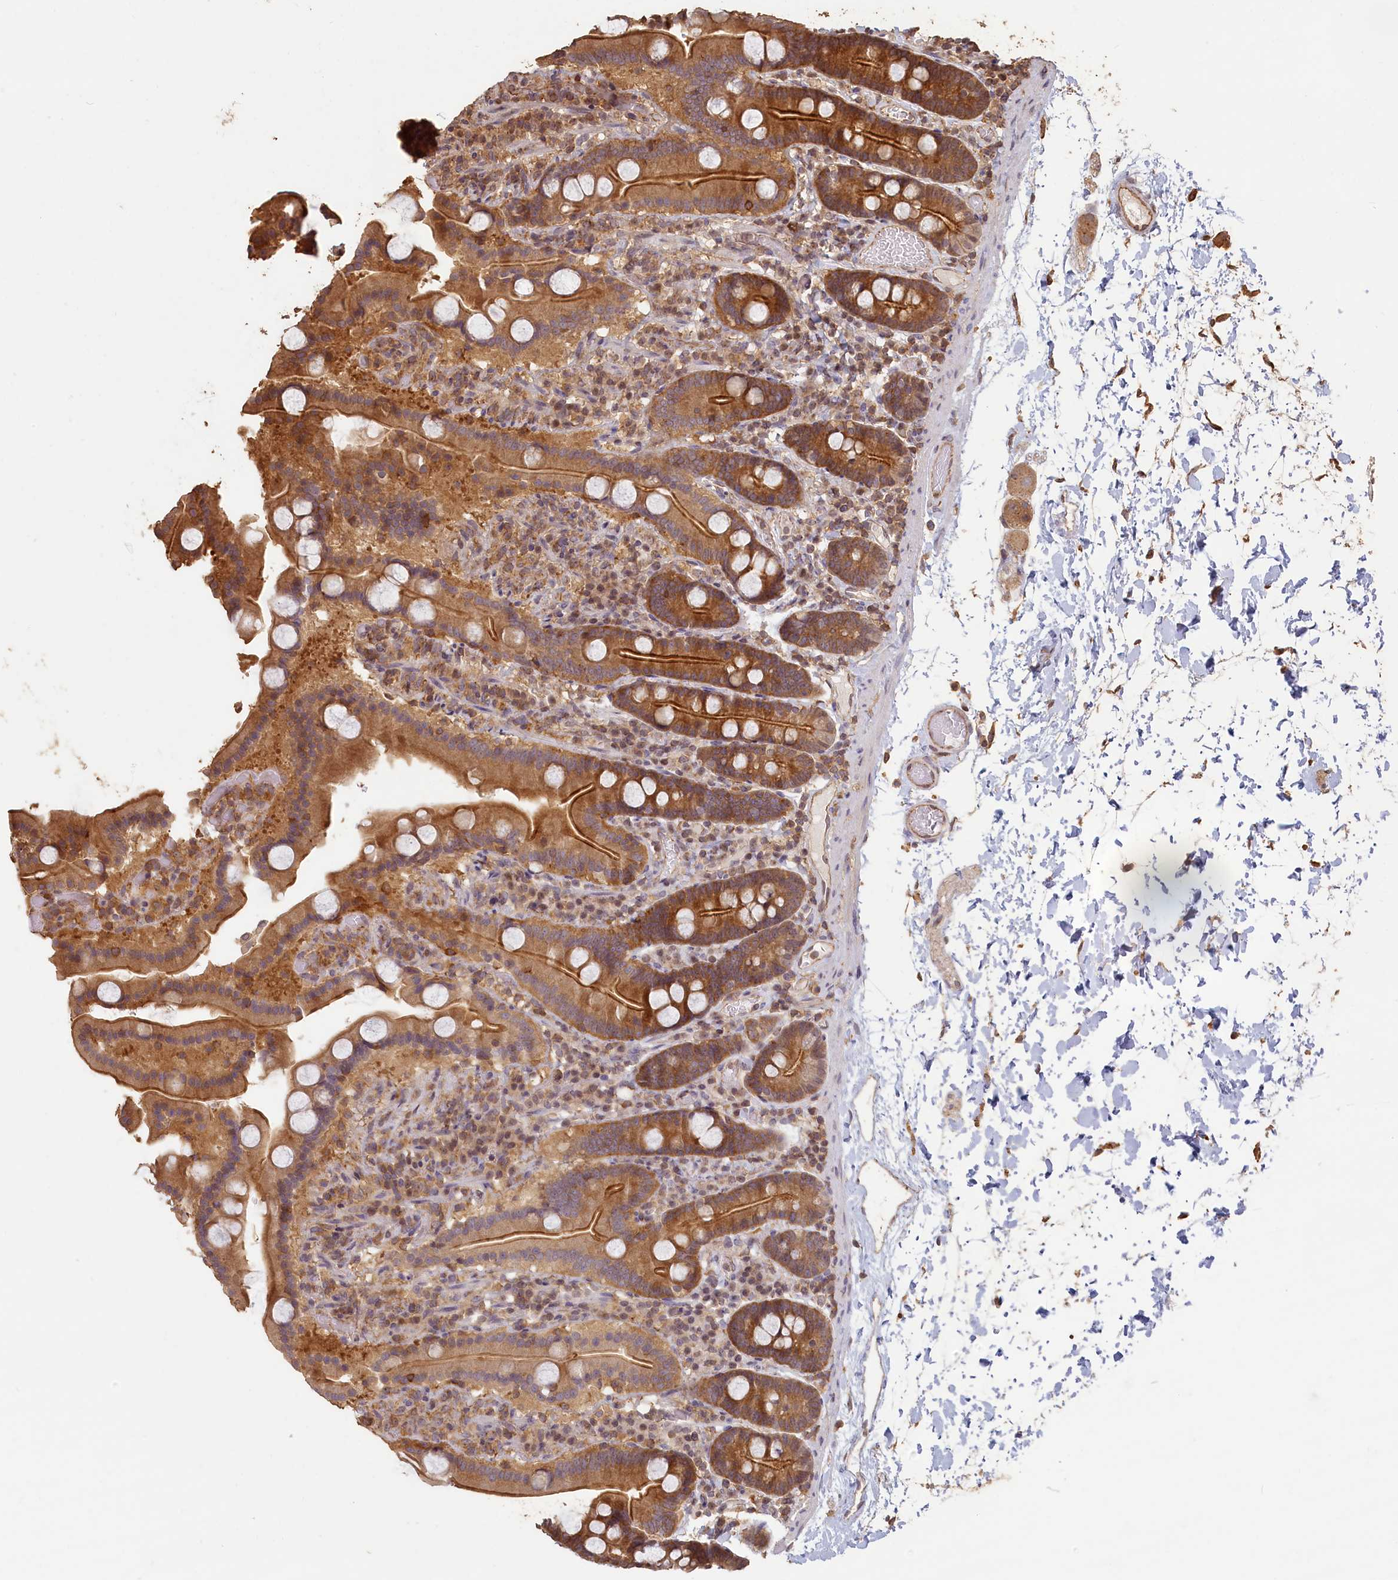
{"staining": {"intensity": "strong", "quantity": ">75%", "location": "cytoplasmic/membranous"}, "tissue": "duodenum", "cell_type": "Glandular cells", "image_type": "normal", "snomed": [{"axis": "morphology", "description": "Normal tissue, NOS"}, {"axis": "topography", "description": "Duodenum"}], "caption": "Glandular cells demonstrate high levels of strong cytoplasmic/membranous positivity in about >75% of cells in benign duodenum.", "gene": "MADD", "patient": {"sex": "male", "age": 55}}